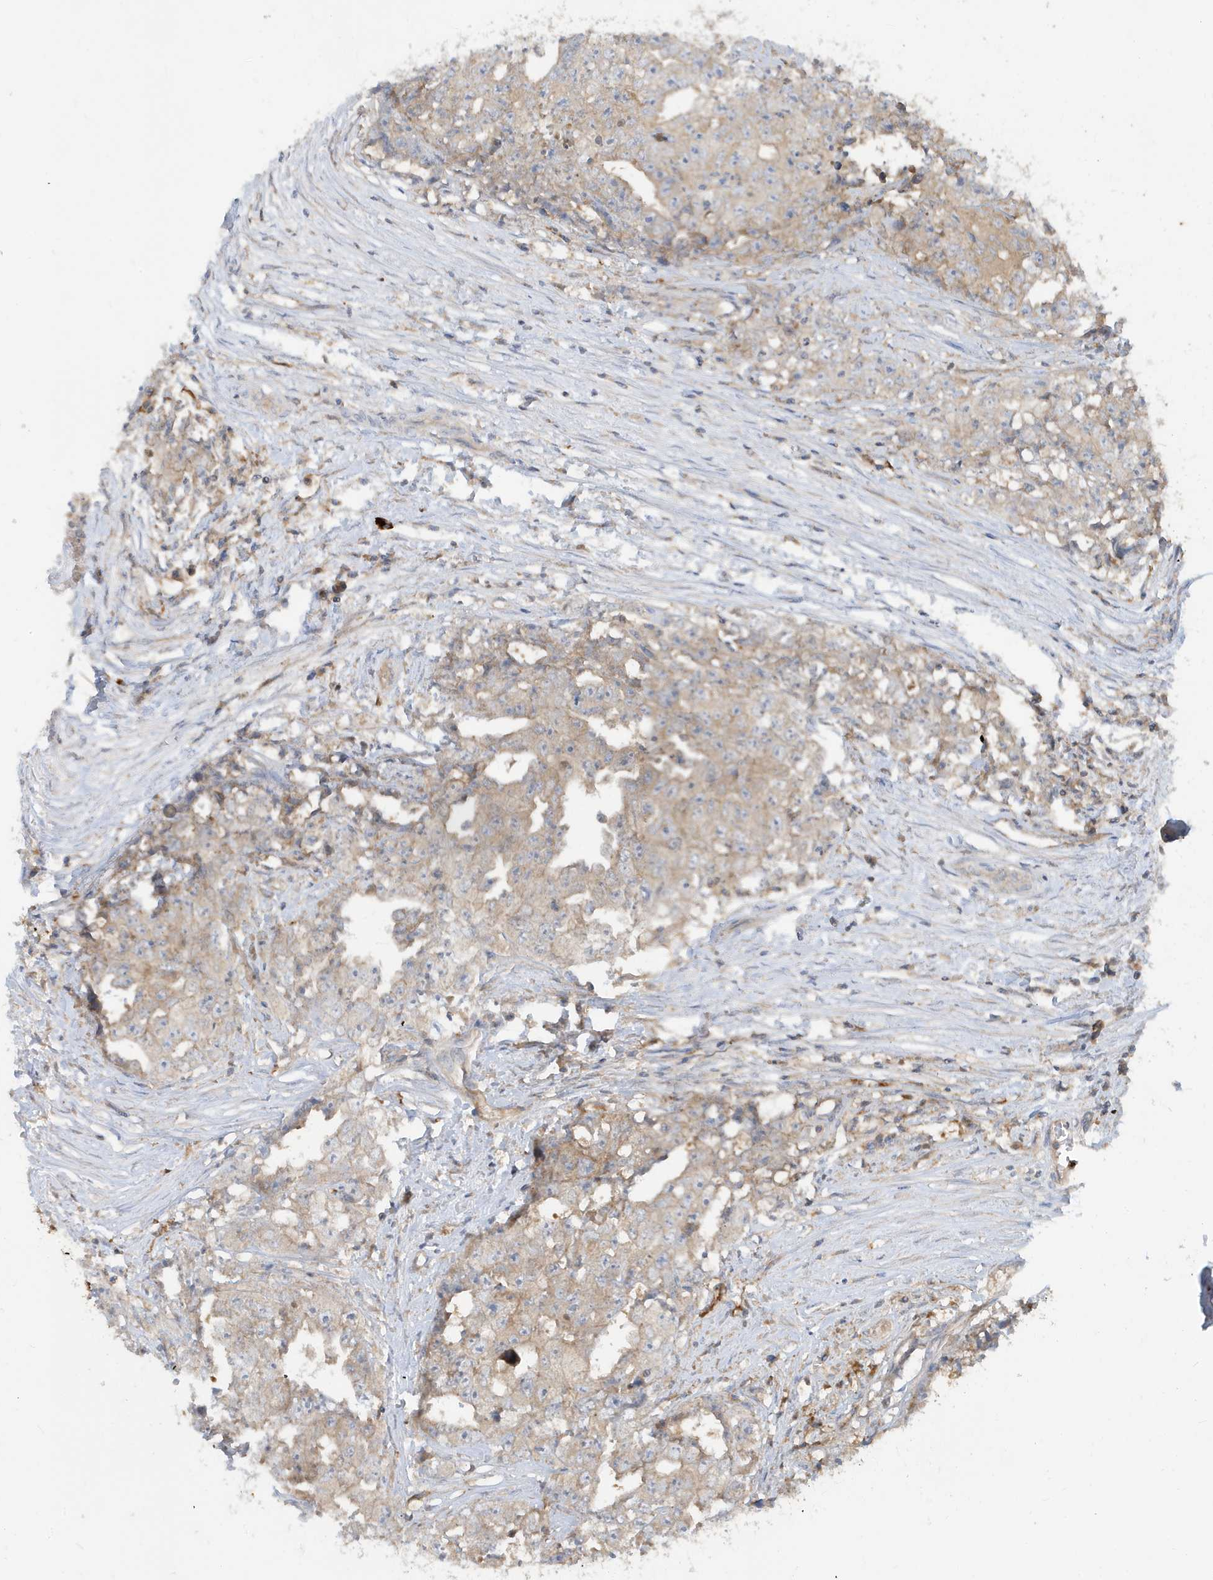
{"staining": {"intensity": "weak", "quantity": "<25%", "location": "cytoplasmic/membranous"}, "tissue": "testis cancer", "cell_type": "Tumor cells", "image_type": "cancer", "snomed": [{"axis": "morphology", "description": "Seminoma, NOS"}, {"axis": "morphology", "description": "Carcinoma, Embryonal, NOS"}, {"axis": "topography", "description": "Testis"}], "caption": "Tumor cells are negative for protein expression in human testis embryonal carcinoma.", "gene": "ABTB1", "patient": {"sex": "male", "age": 43}}